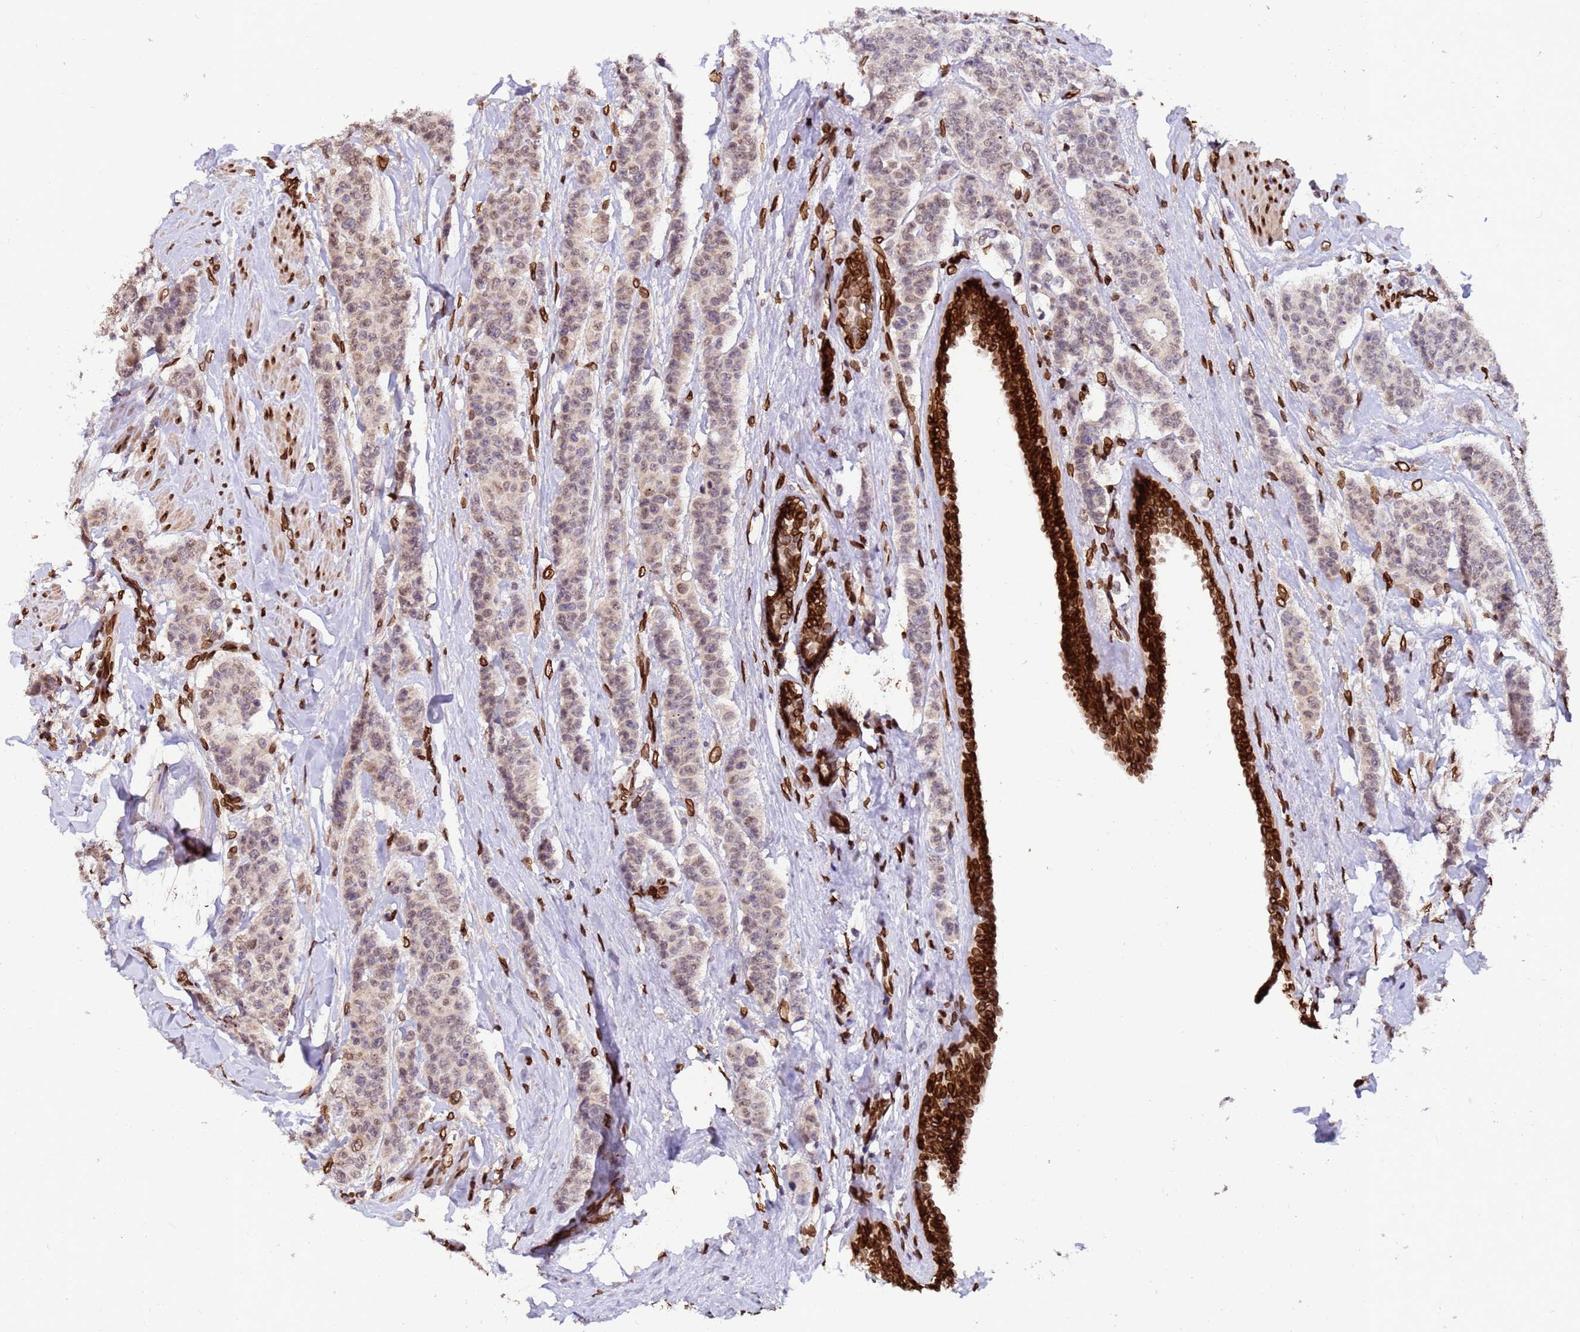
{"staining": {"intensity": "weak", "quantity": "25%-75%", "location": "nuclear"}, "tissue": "breast cancer", "cell_type": "Tumor cells", "image_type": "cancer", "snomed": [{"axis": "morphology", "description": "Duct carcinoma"}, {"axis": "topography", "description": "Breast"}], "caption": "There is low levels of weak nuclear positivity in tumor cells of breast cancer (infiltrating ductal carcinoma), as demonstrated by immunohistochemical staining (brown color).", "gene": "GPR135", "patient": {"sex": "female", "age": 40}}